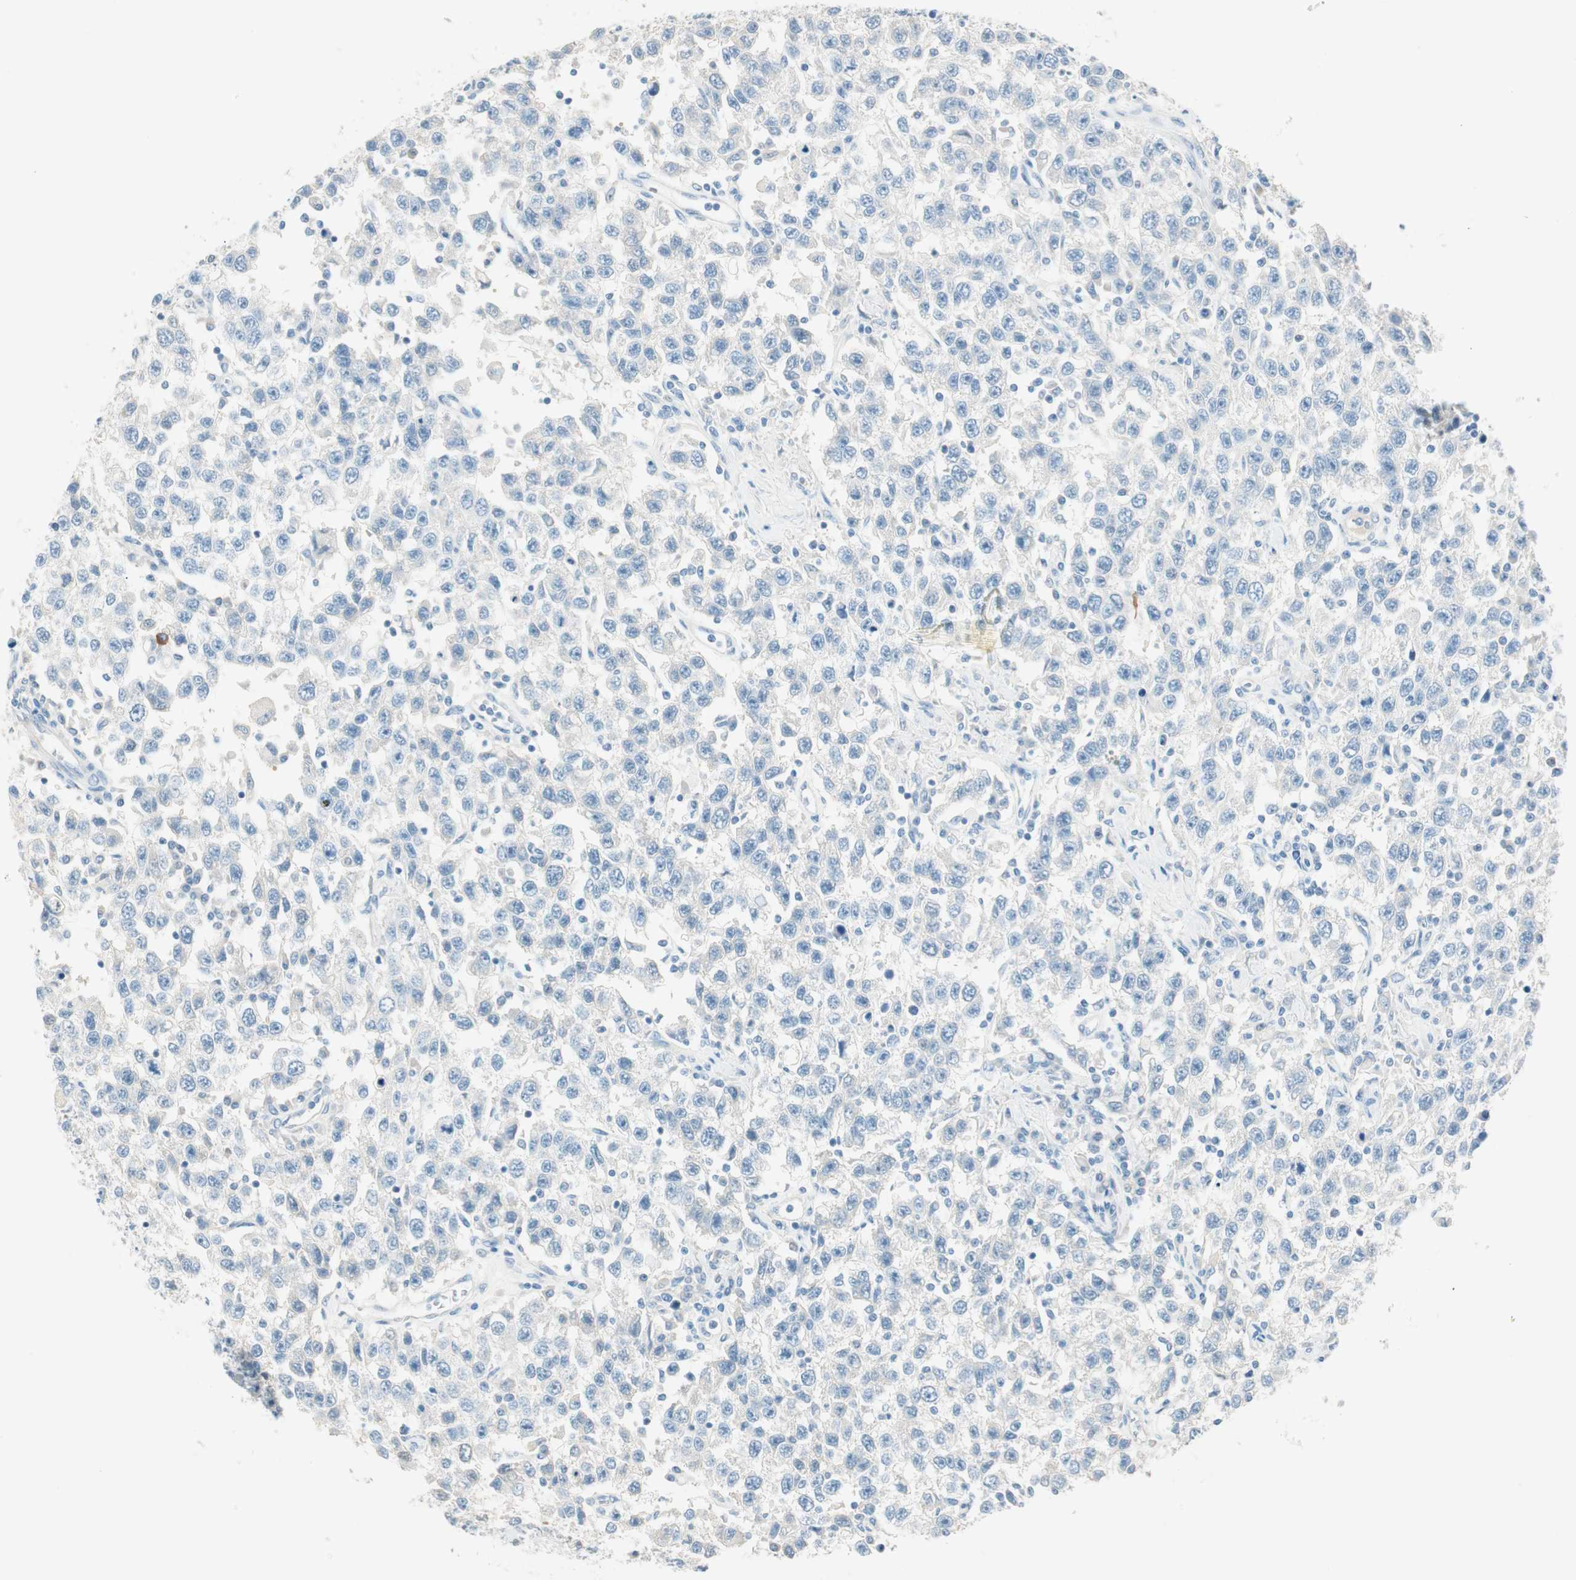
{"staining": {"intensity": "negative", "quantity": "none", "location": "none"}, "tissue": "testis cancer", "cell_type": "Tumor cells", "image_type": "cancer", "snomed": [{"axis": "morphology", "description": "Seminoma, NOS"}, {"axis": "topography", "description": "Testis"}], "caption": "Immunohistochemical staining of human testis seminoma reveals no significant positivity in tumor cells.", "gene": "HPGD", "patient": {"sex": "male", "age": 41}}